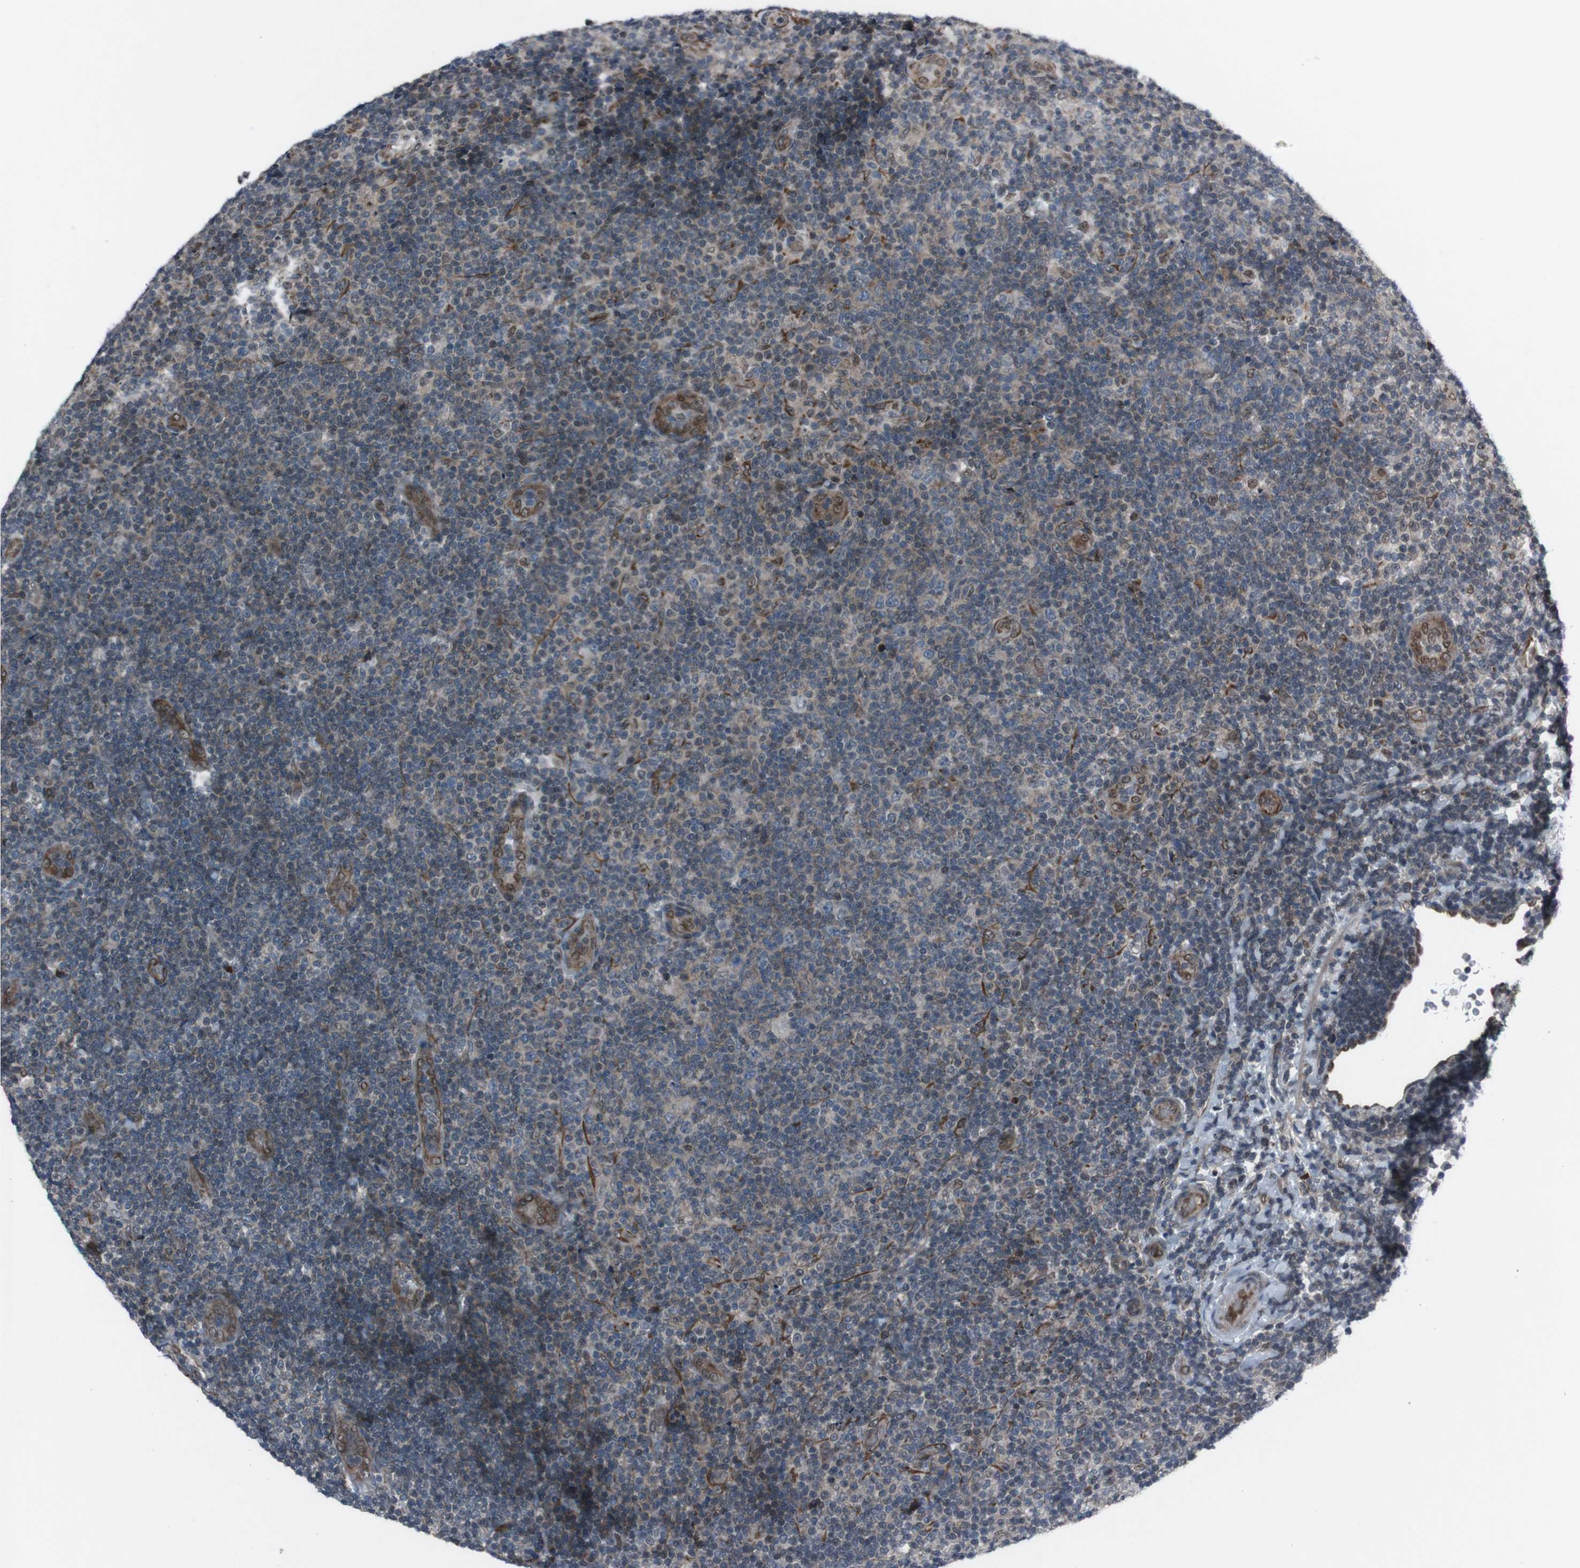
{"staining": {"intensity": "negative", "quantity": "none", "location": "none"}, "tissue": "lymphoma", "cell_type": "Tumor cells", "image_type": "cancer", "snomed": [{"axis": "morphology", "description": "Malignant lymphoma, non-Hodgkin's type, Low grade"}, {"axis": "topography", "description": "Lymph node"}], "caption": "This is an IHC image of low-grade malignant lymphoma, non-Hodgkin's type. There is no expression in tumor cells.", "gene": "SS18L1", "patient": {"sex": "male", "age": 83}}